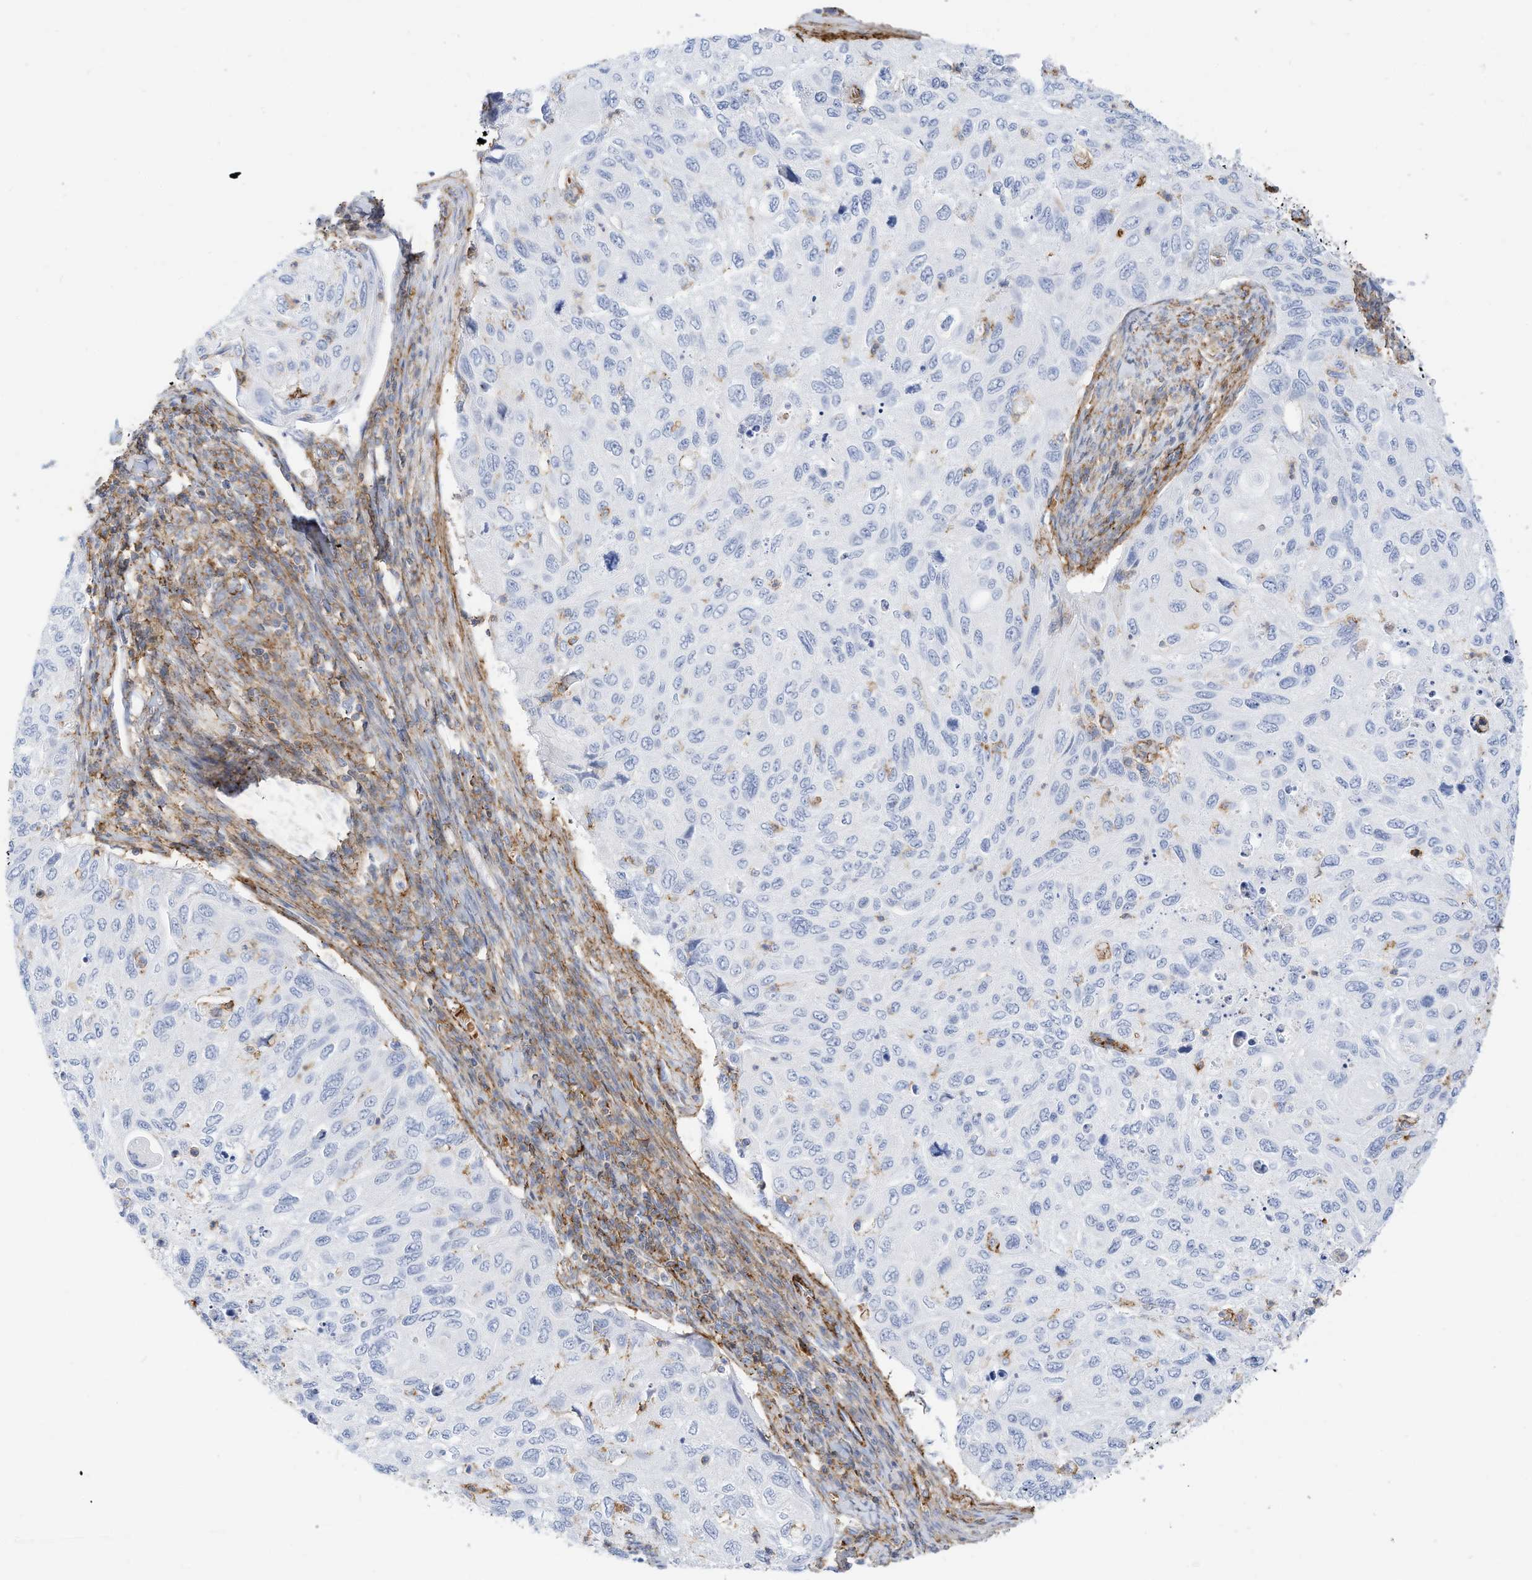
{"staining": {"intensity": "negative", "quantity": "none", "location": "none"}, "tissue": "cervical cancer", "cell_type": "Tumor cells", "image_type": "cancer", "snomed": [{"axis": "morphology", "description": "Squamous cell carcinoma, NOS"}, {"axis": "topography", "description": "Cervix"}], "caption": "DAB immunohistochemical staining of human cervical cancer exhibits no significant positivity in tumor cells. Nuclei are stained in blue.", "gene": "TXNDC9", "patient": {"sex": "female", "age": 70}}